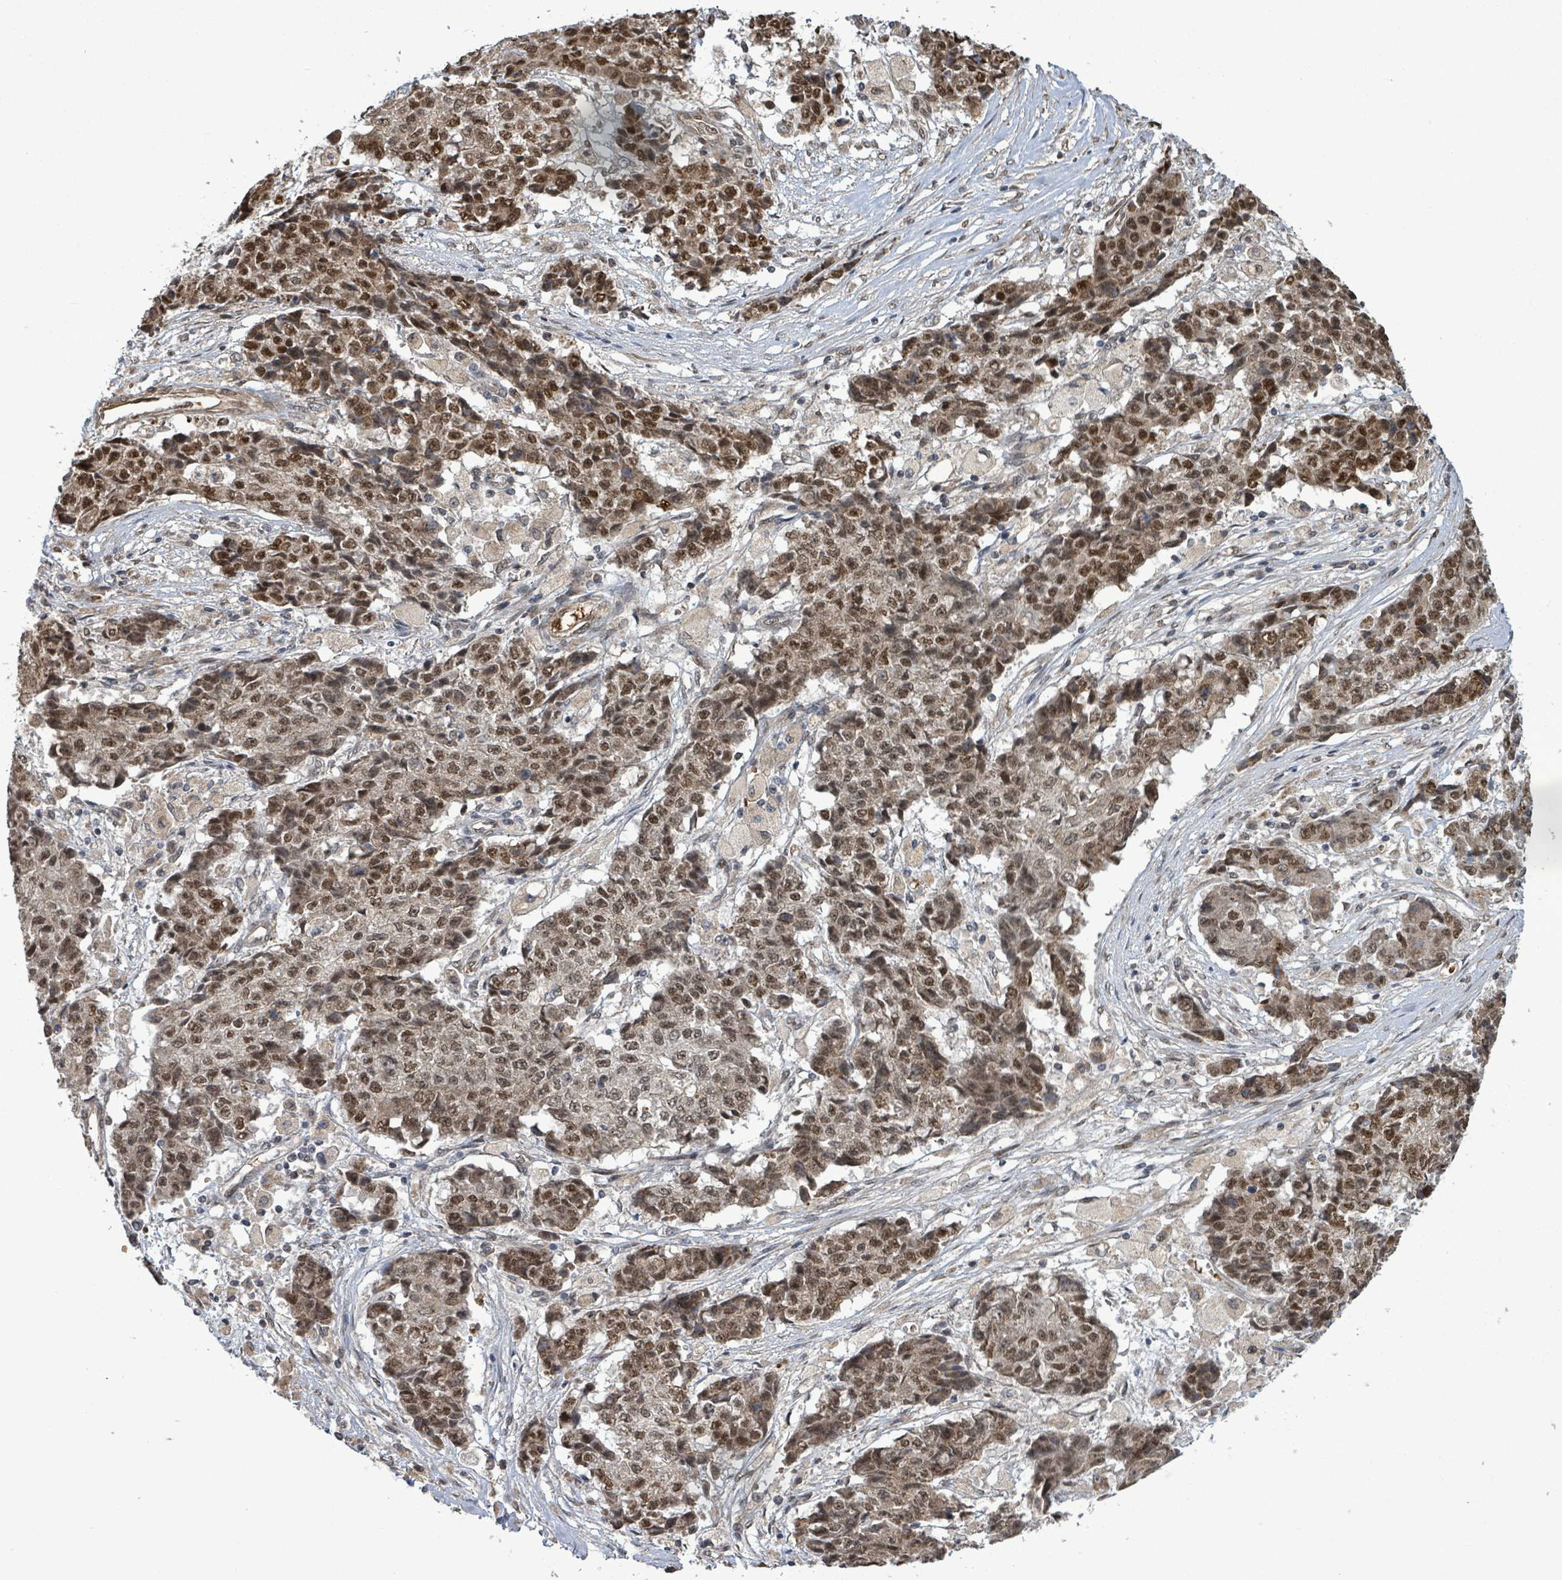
{"staining": {"intensity": "moderate", "quantity": ">75%", "location": "nuclear"}, "tissue": "ovarian cancer", "cell_type": "Tumor cells", "image_type": "cancer", "snomed": [{"axis": "morphology", "description": "Carcinoma, endometroid"}, {"axis": "topography", "description": "Ovary"}], "caption": "Endometroid carcinoma (ovarian) stained with a protein marker reveals moderate staining in tumor cells.", "gene": "PATZ1", "patient": {"sex": "female", "age": 42}}